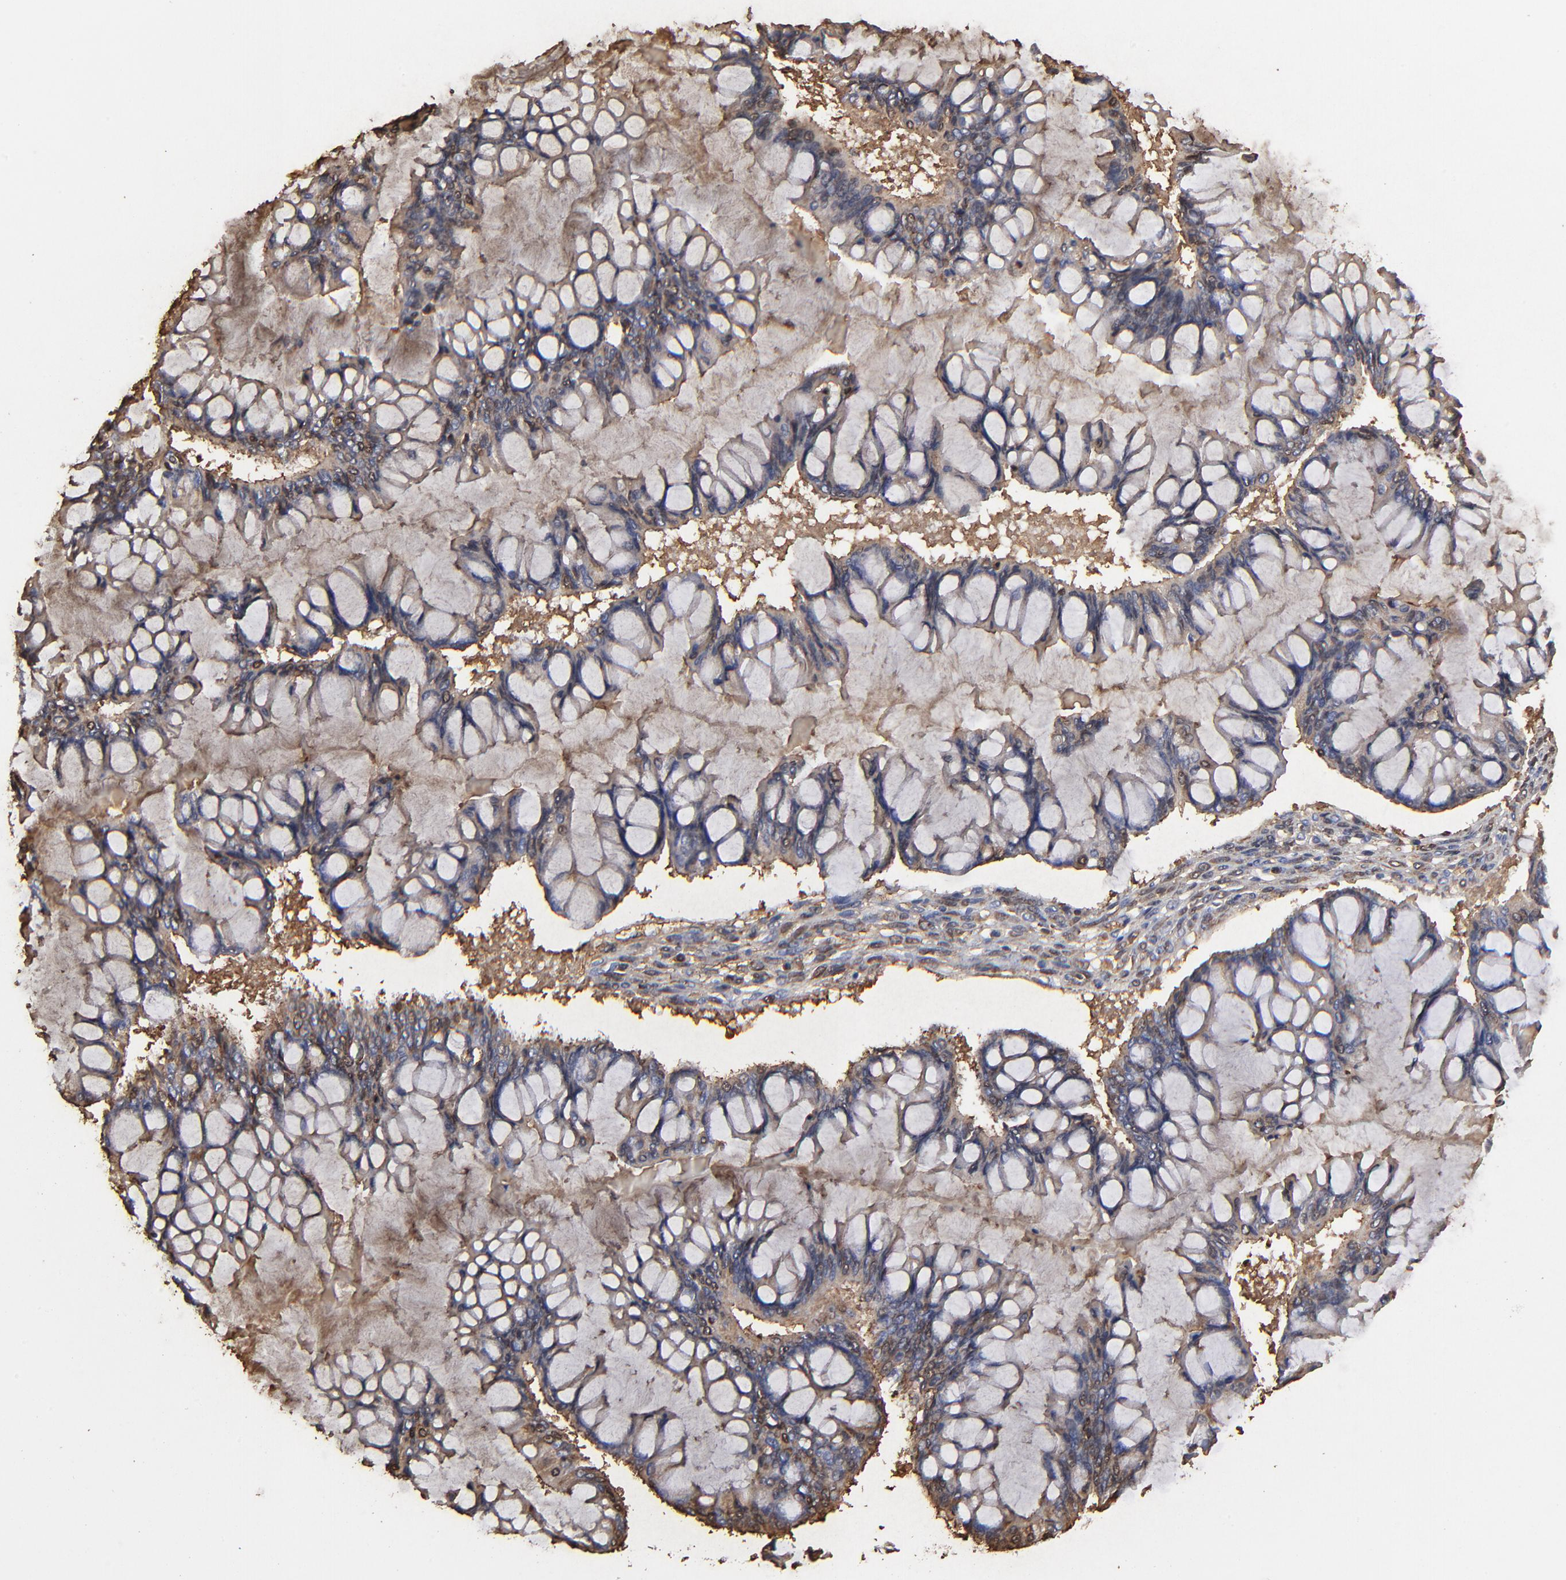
{"staining": {"intensity": "weak", "quantity": ">75%", "location": "cytoplasmic/membranous"}, "tissue": "ovarian cancer", "cell_type": "Tumor cells", "image_type": "cancer", "snomed": [{"axis": "morphology", "description": "Cystadenocarcinoma, mucinous, NOS"}, {"axis": "topography", "description": "Ovary"}], "caption": "A low amount of weak cytoplasmic/membranous expression is identified in about >75% of tumor cells in ovarian cancer tissue.", "gene": "PAG1", "patient": {"sex": "female", "age": 73}}